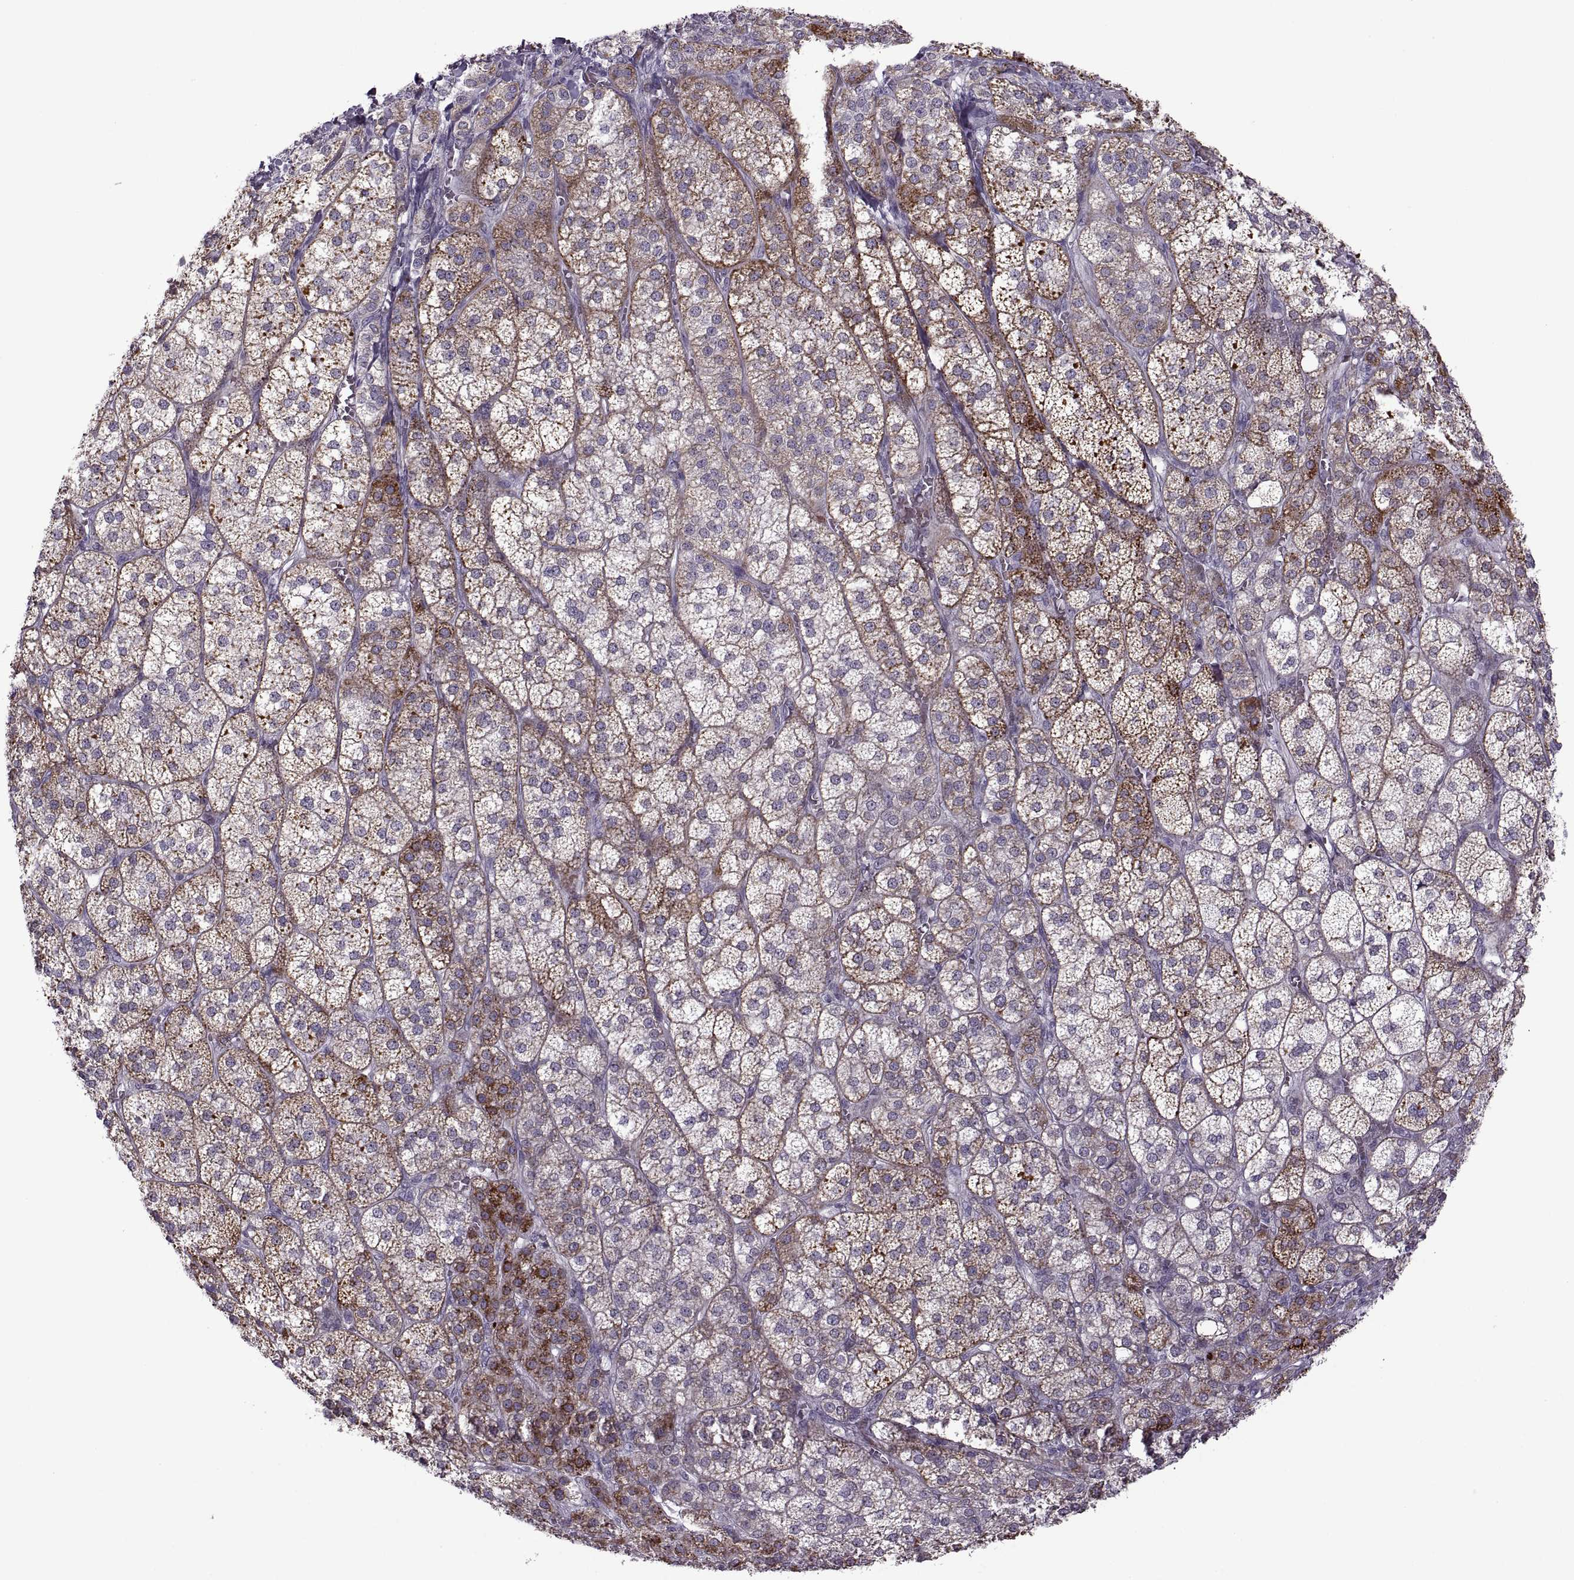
{"staining": {"intensity": "strong", "quantity": "25%-75%", "location": "cytoplasmic/membranous"}, "tissue": "adrenal gland", "cell_type": "Glandular cells", "image_type": "normal", "snomed": [{"axis": "morphology", "description": "Normal tissue, NOS"}, {"axis": "topography", "description": "Adrenal gland"}], "caption": "This photomicrograph reveals unremarkable adrenal gland stained with immunohistochemistry to label a protein in brown. The cytoplasmic/membranous of glandular cells show strong positivity for the protein. Nuclei are counter-stained blue.", "gene": "PIERCE1", "patient": {"sex": "female", "age": 60}}